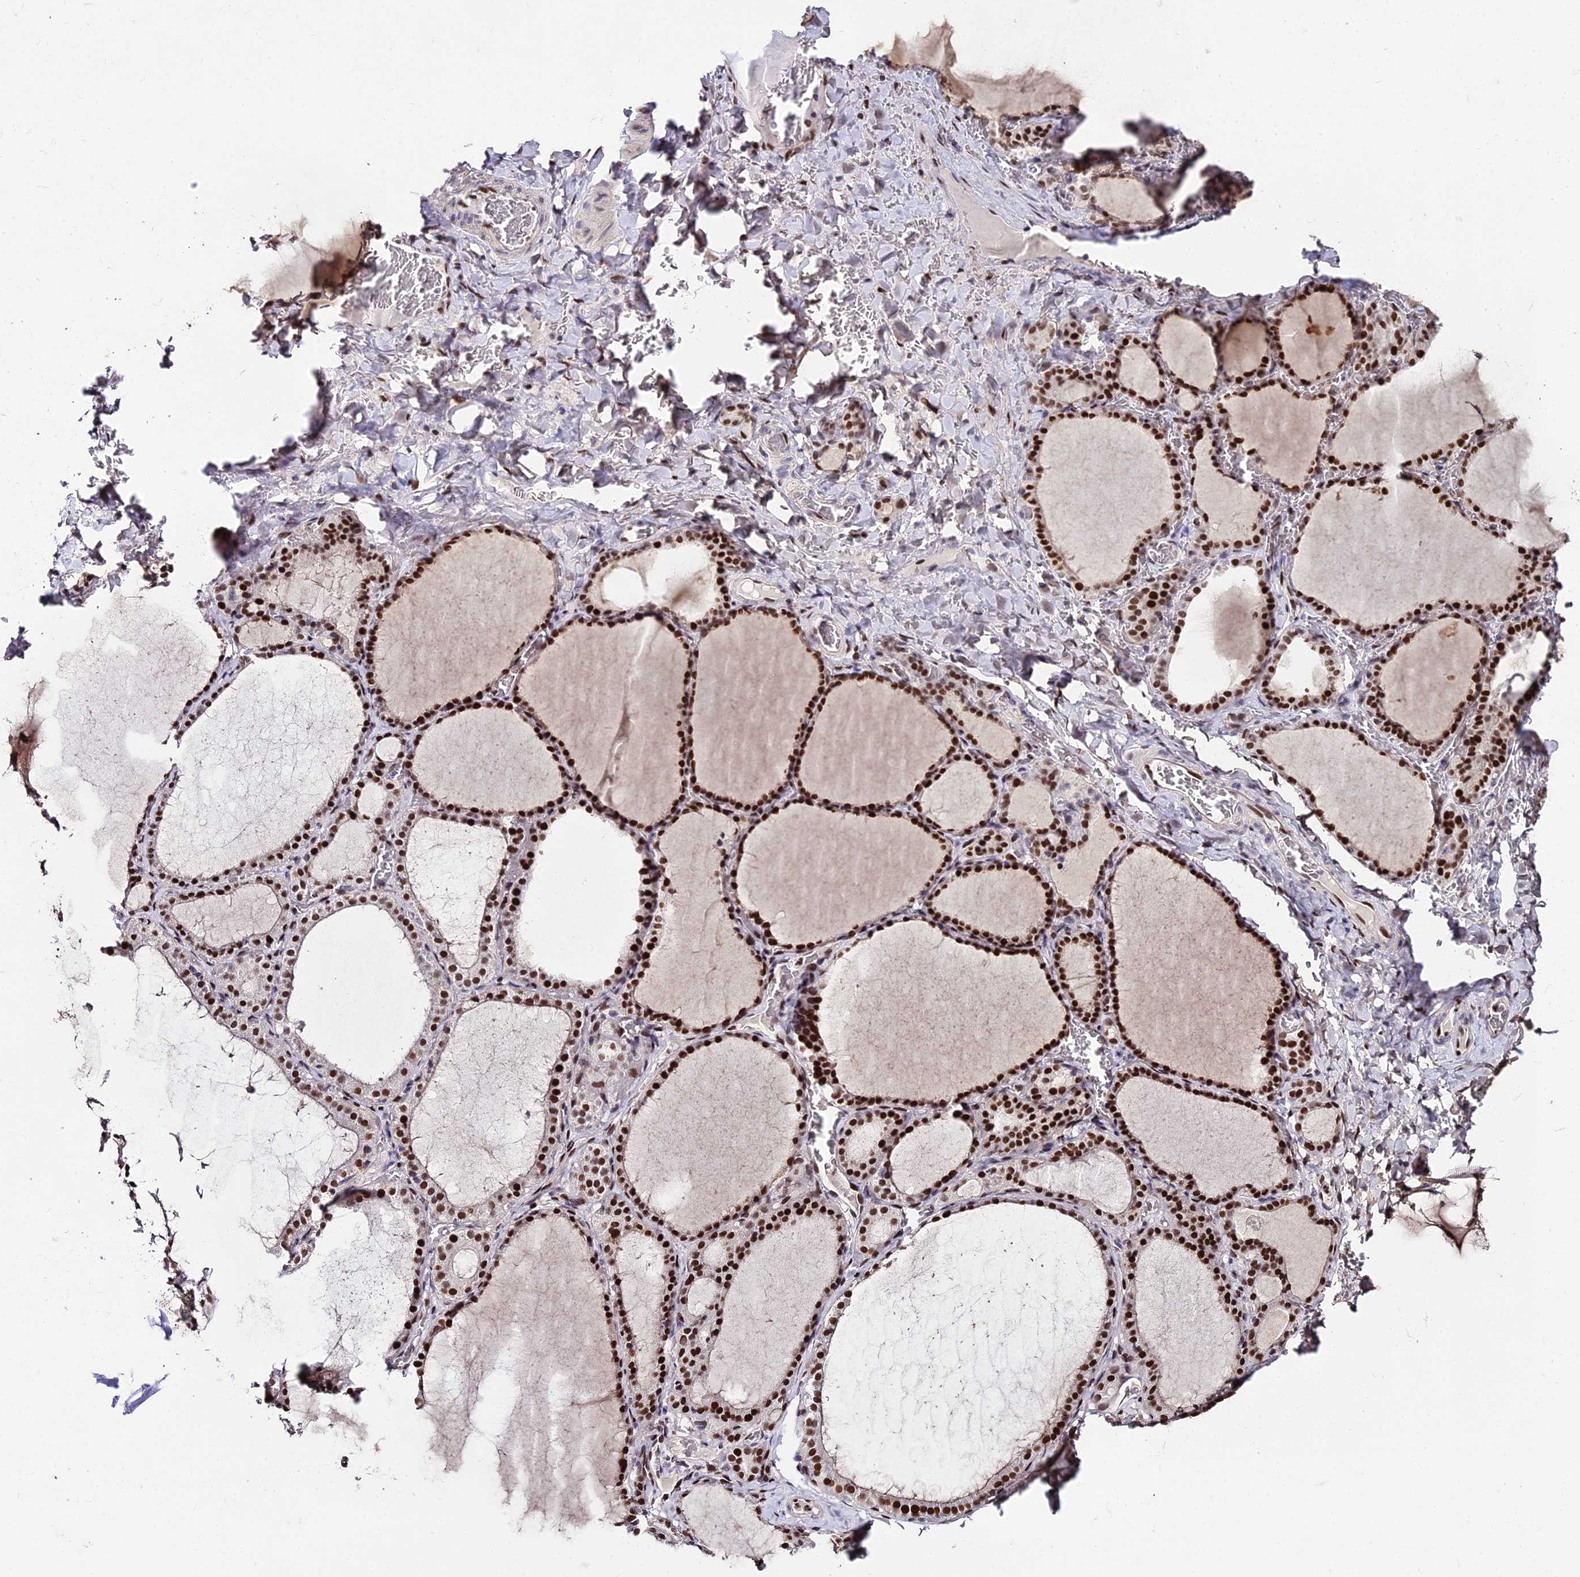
{"staining": {"intensity": "strong", "quantity": ">75%", "location": "nuclear"}, "tissue": "thyroid gland", "cell_type": "Glandular cells", "image_type": "normal", "snomed": [{"axis": "morphology", "description": "Normal tissue, NOS"}, {"axis": "topography", "description": "Thyroid gland"}], "caption": "Immunohistochemical staining of benign thyroid gland demonstrates >75% levels of strong nuclear protein staining in about >75% of glandular cells. The protein is stained brown, and the nuclei are stained in blue (DAB IHC with brightfield microscopy, high magnification).", "gene": "ZNF707", "patient": {"sex": "female", "age": 39}}